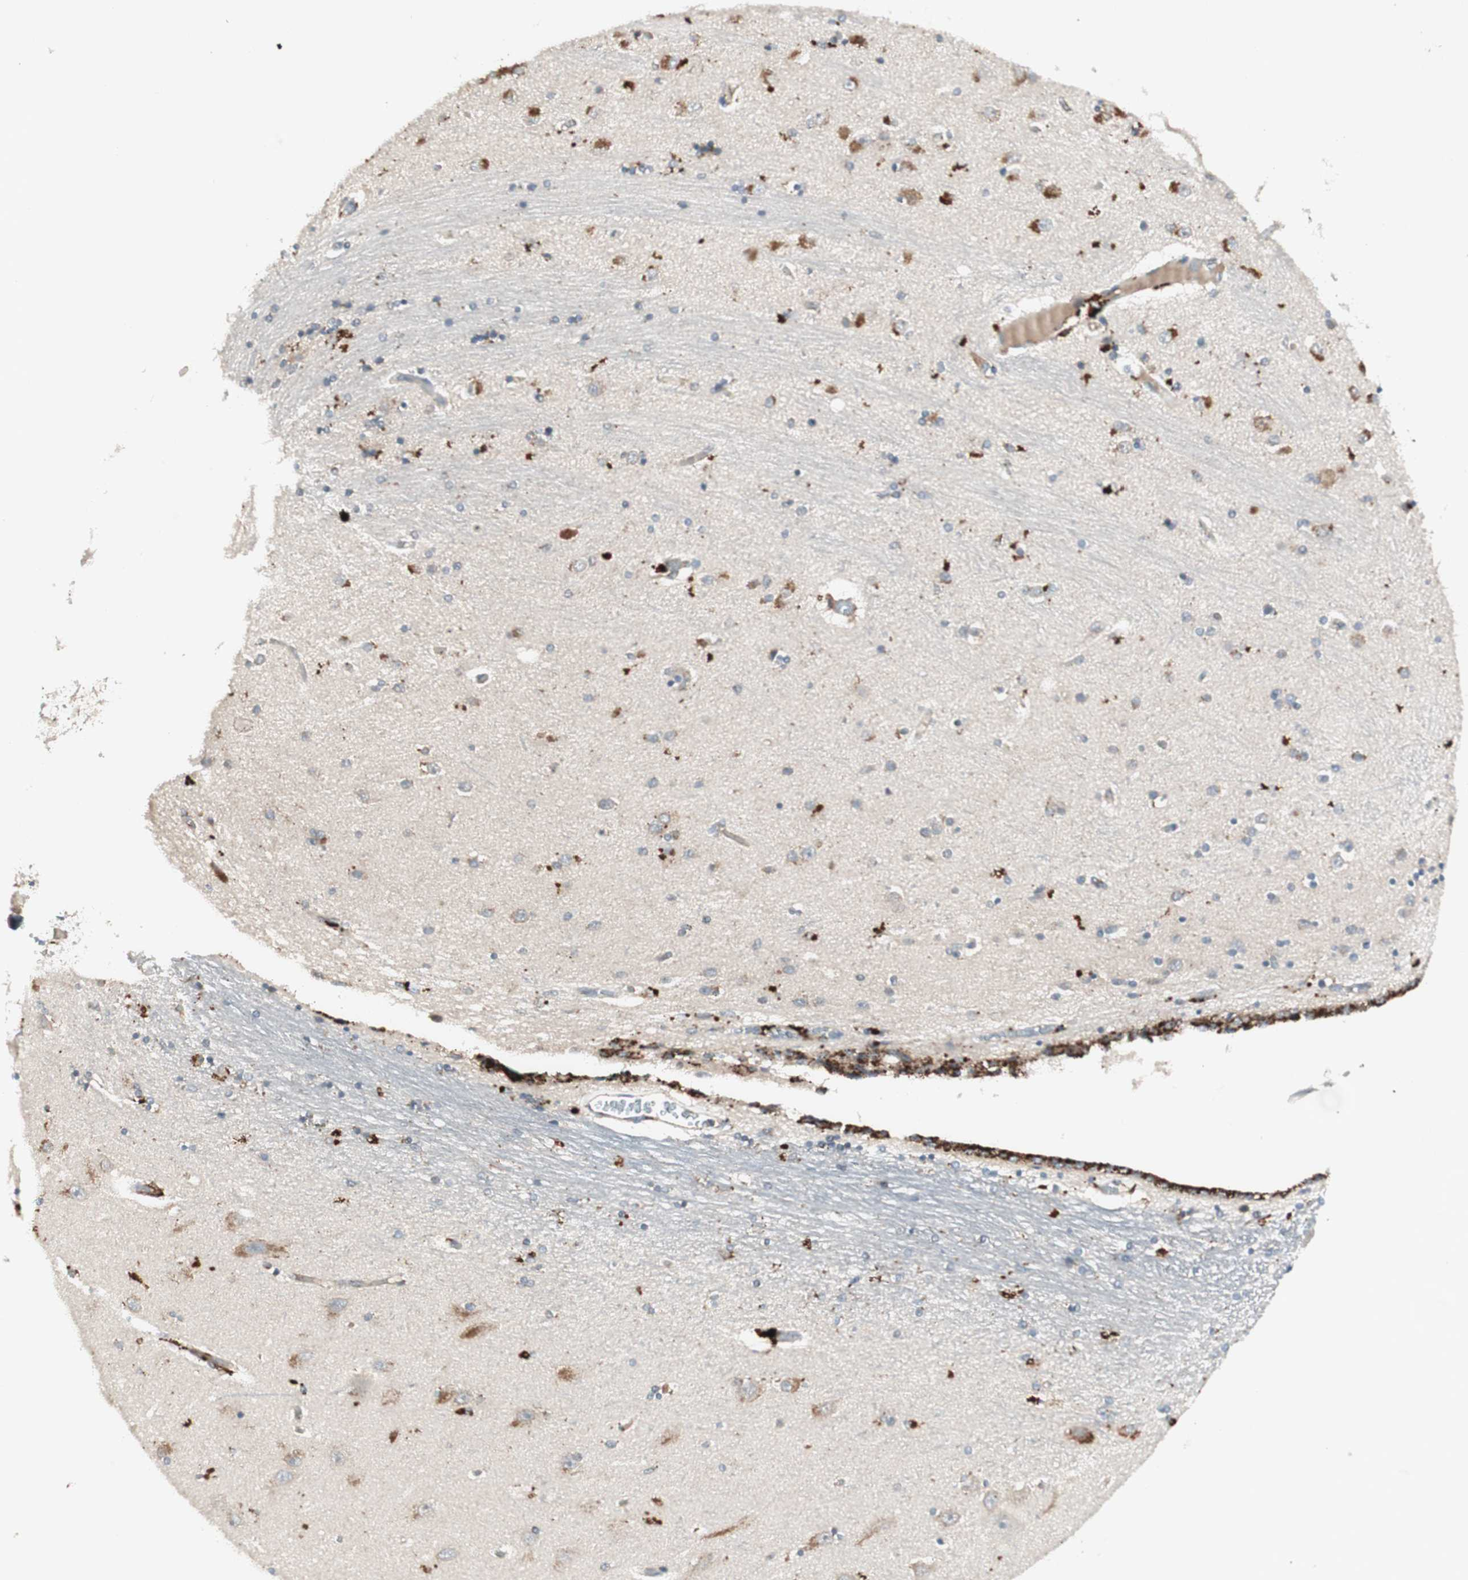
{"staining": {"intensity": "weak", "quantity": "25%-75%", "location": "cytoplasmic/membranous"}, "tissue": "hippocampus", "cell_type": "Glial cells", "image_type": "normal", "snomed": [{"axis": "morphology", "description": "Normal tissue, NOS"}, {"axis": "topography", "description": "Hippocampus"}], "caption": "Protein analysis of benign hippocampus demonstrates weak cytoplasmic/membranous expression in approximately 25%-75% of glial cells. (DAB IHC with brightfield microscopy, high magnification).", "gene": "FGFR4", "patient": {"sex": "female", "age": 54}}